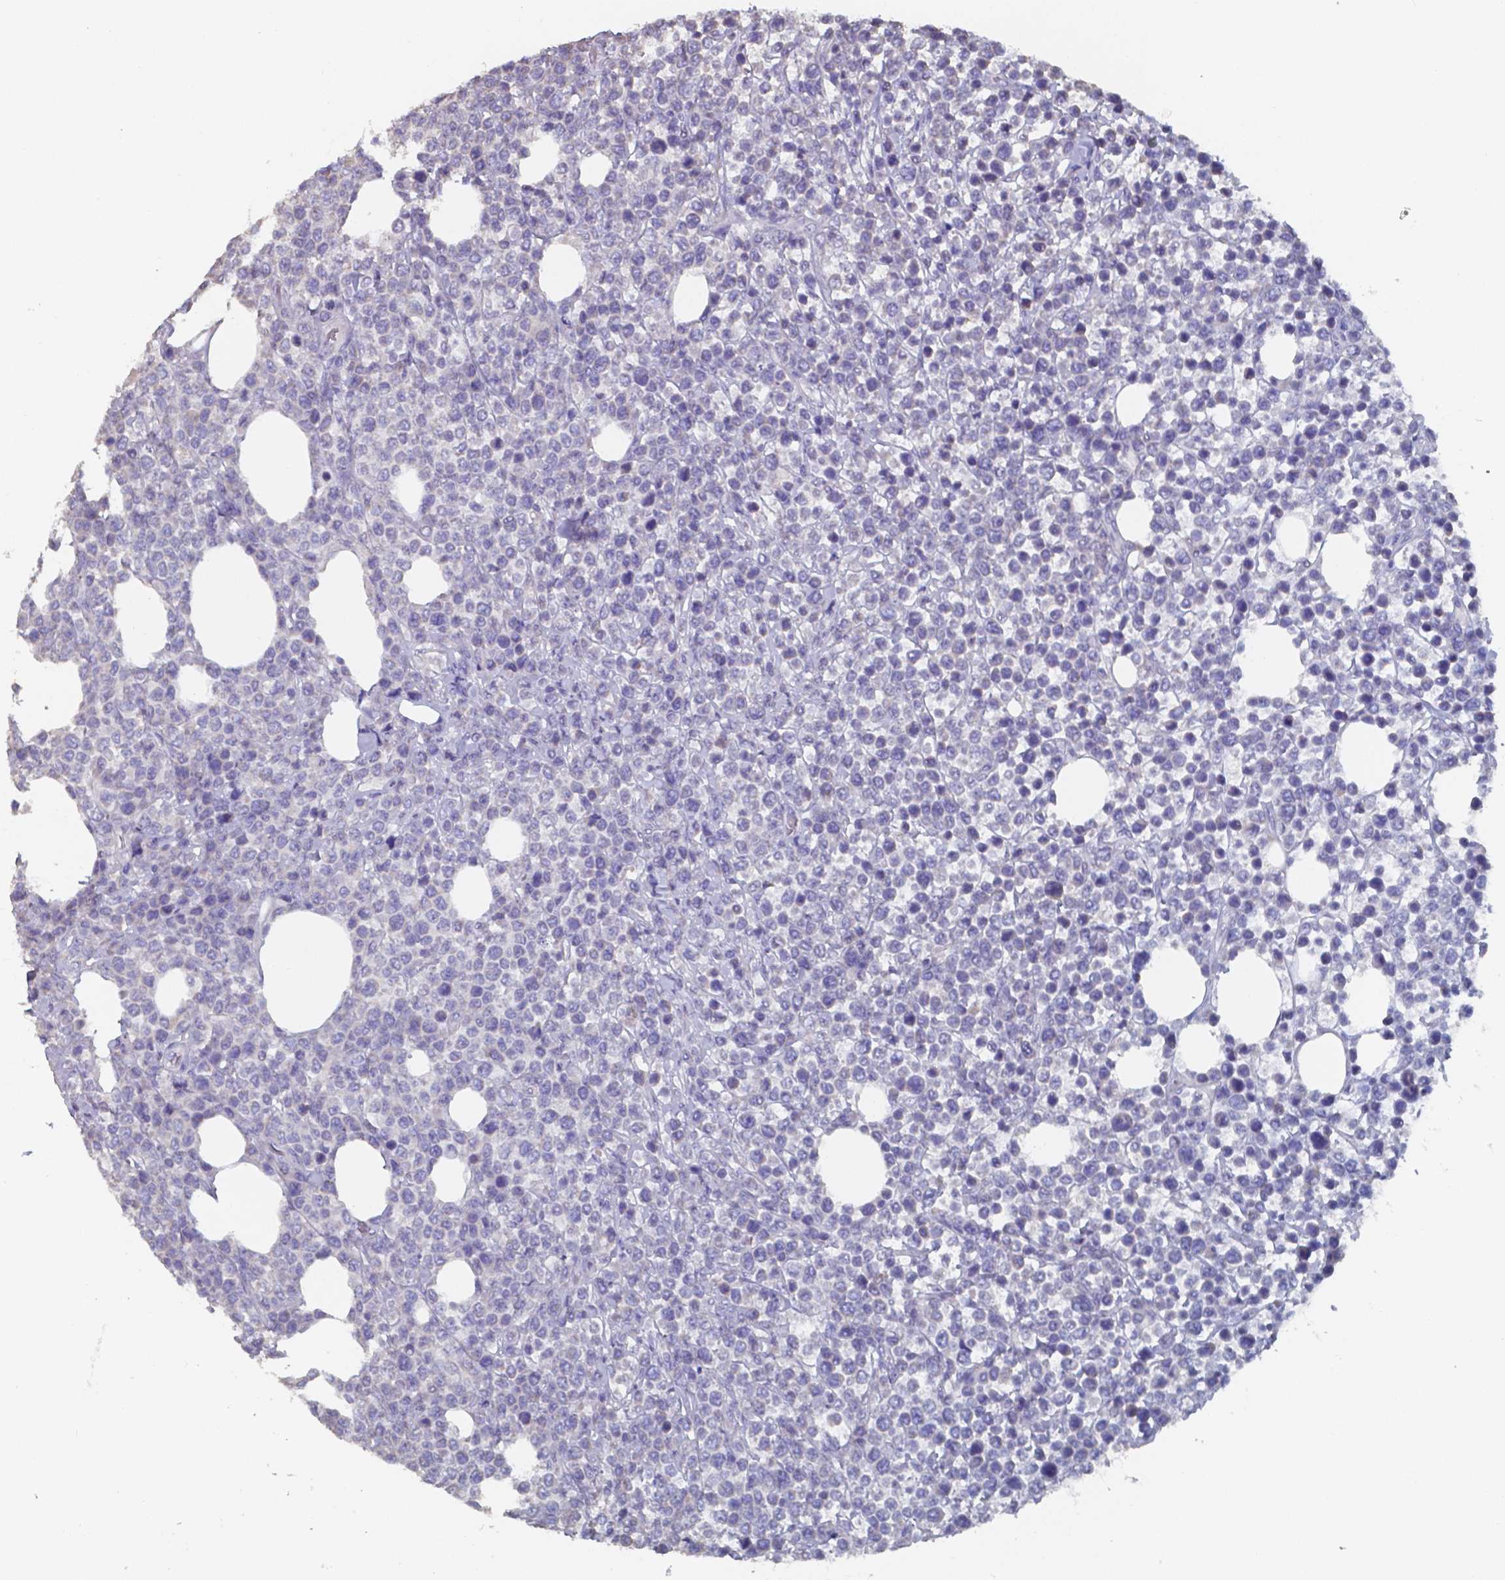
{"staining": {"intensity": "negative", "quantity": "none", "location": "none"}, "tissue": "lymphoma", "cell_type": "Tumor cells", "image_type": "cancer", "snomed": [{"axis": "morphology", "description": "Malignant lymphoma, non-Hodgkin's type, High grade"}, {"axis": "topography", "description": "Soft tissue"}], "caption": "Malignant lymphoma, non-Hodgkin's type (high-grade) was stained to show a protein in brown. There is no significant positivity in tumor cells.", "gene": "FOXJ1", "patient": {"sex": "female", "age": 56}}